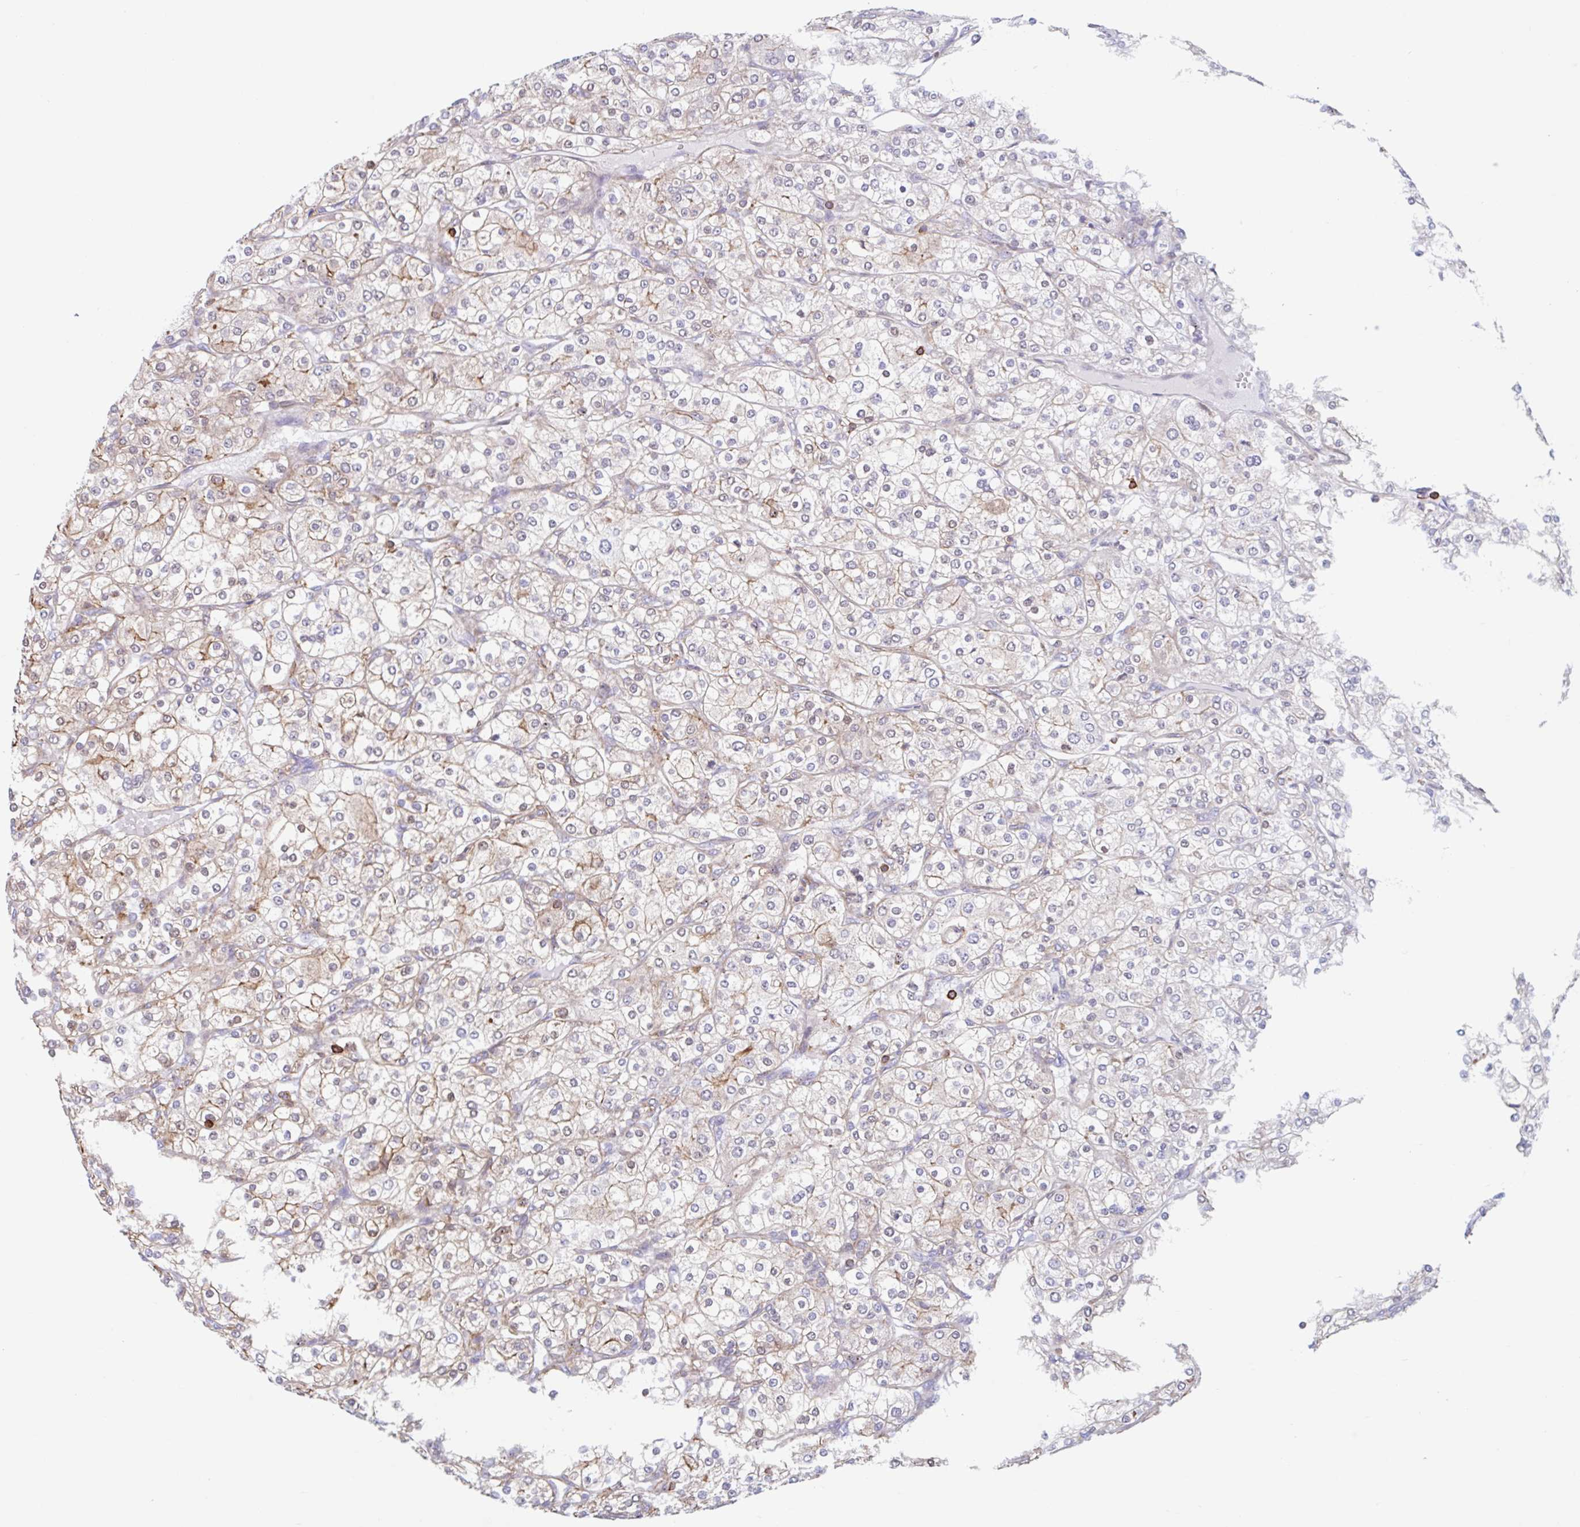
{"staining": {"intensity": "weak", "quantity": "<25%", "location": "cytoplasmic/membranous"}, "tissue": "renal cancer", "cell_type": "Tumor cells", "image_type": "cancer", "snomed": [{"axis": "morphology", "description": "Adenocarcinoma, NOS"}, {"axis": "topography", "description": "Kidney"}], "caption": "Immunohistochemical staining of human renal cancer displays no significant expression in tumor cells.", "gene": "EFHD1", "patient": {"sex": "male", "age": 80}}